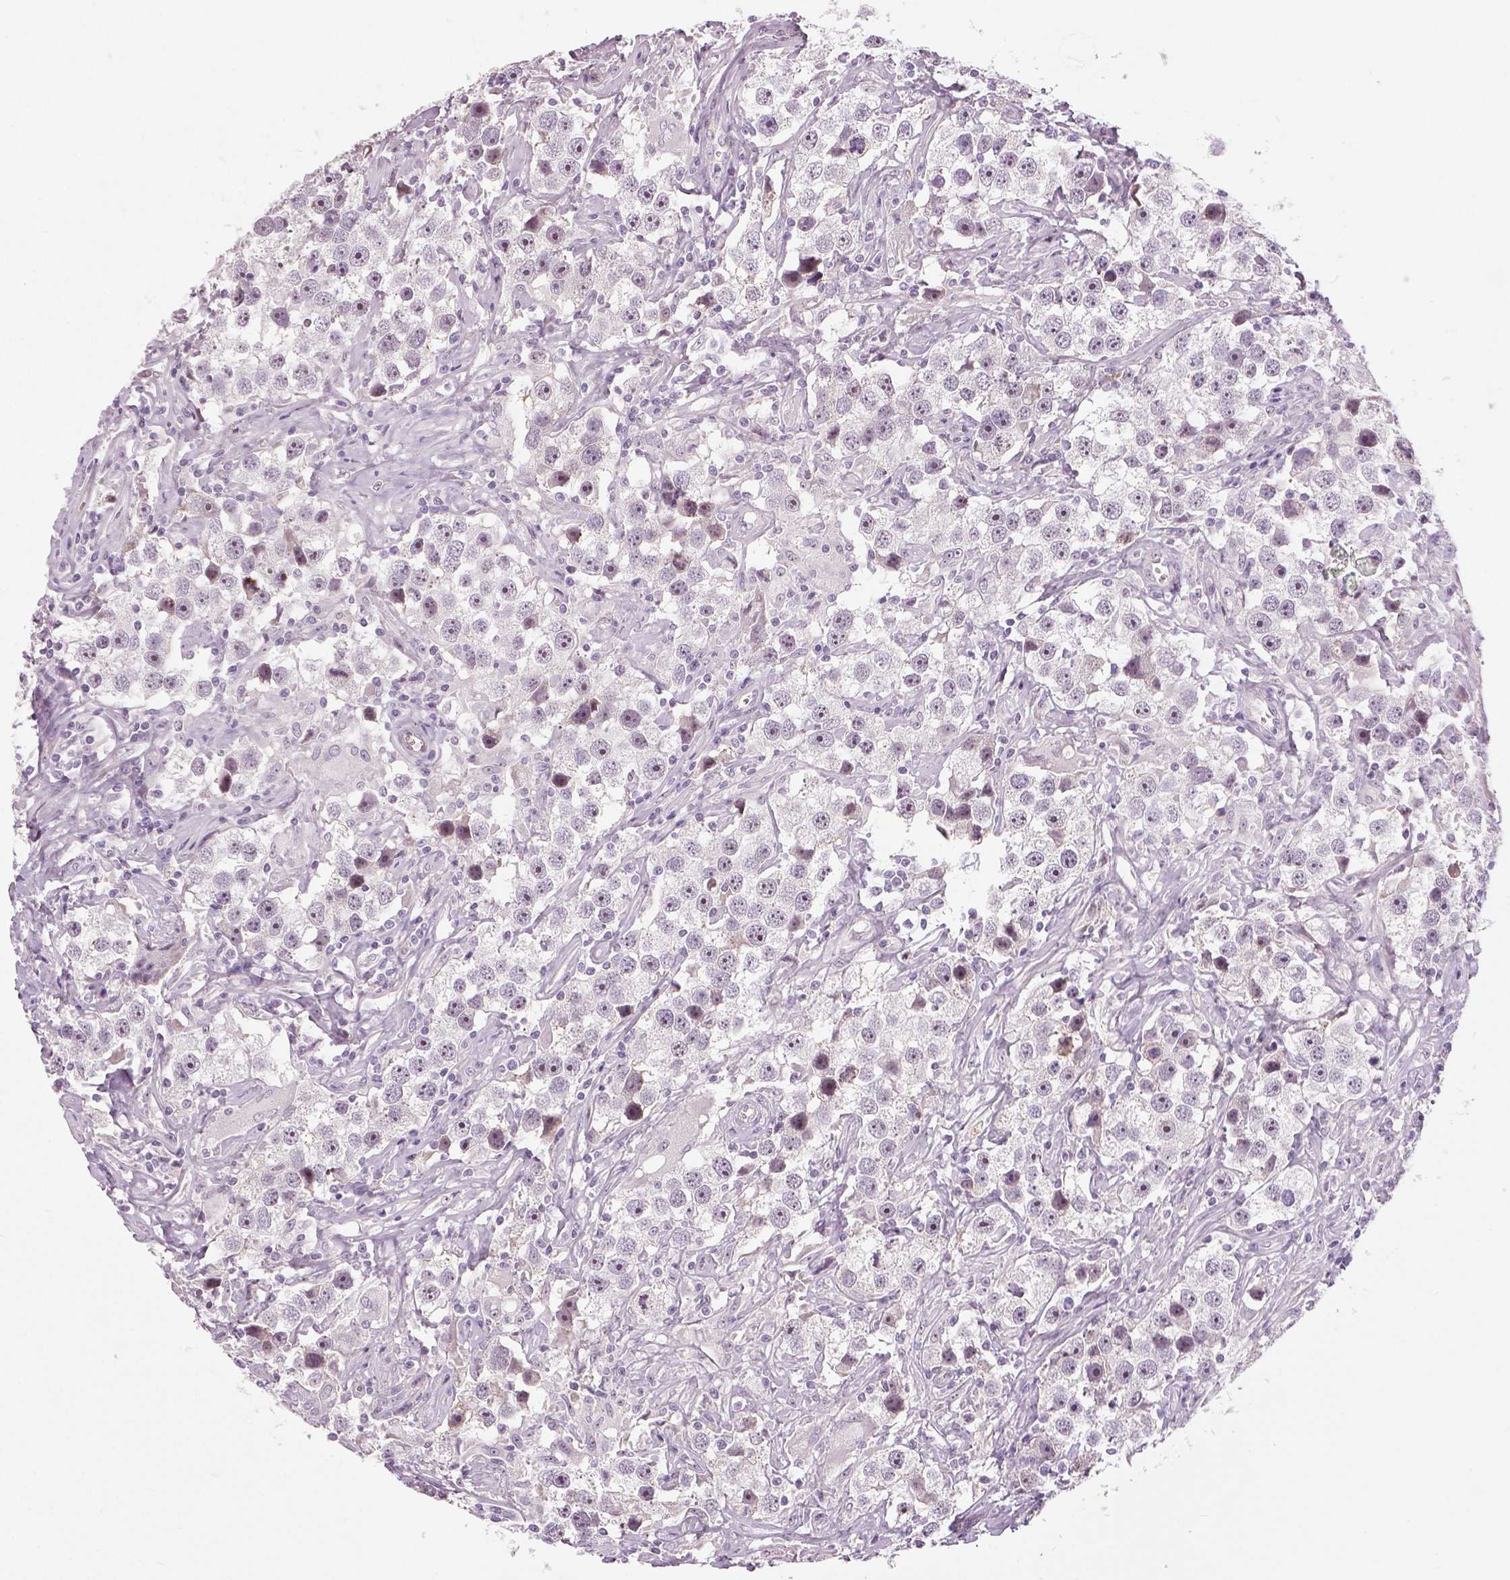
{"staining": {"intensity": "weak", "quantity": "<25%", "location": "nuclear"}, "tissue": "testis cancer", "cell_type": "Tumor cells", "image_type": "cancer", "snomed": [{"axis": "morphology", "description": "Seminoma, NOS"}, {"axis": "topography", "description": "Testis"}], "caption": "Immunohistochemistry photomicrograph of neoplastic tissue: human testis cancer (seminoma) stained with DAB (3,3'-diaminobenzidine) displays no significant protein positivity in tumor cells.", "gene": "NECAB1", "patient": {"sex": "male", "age": 49}}